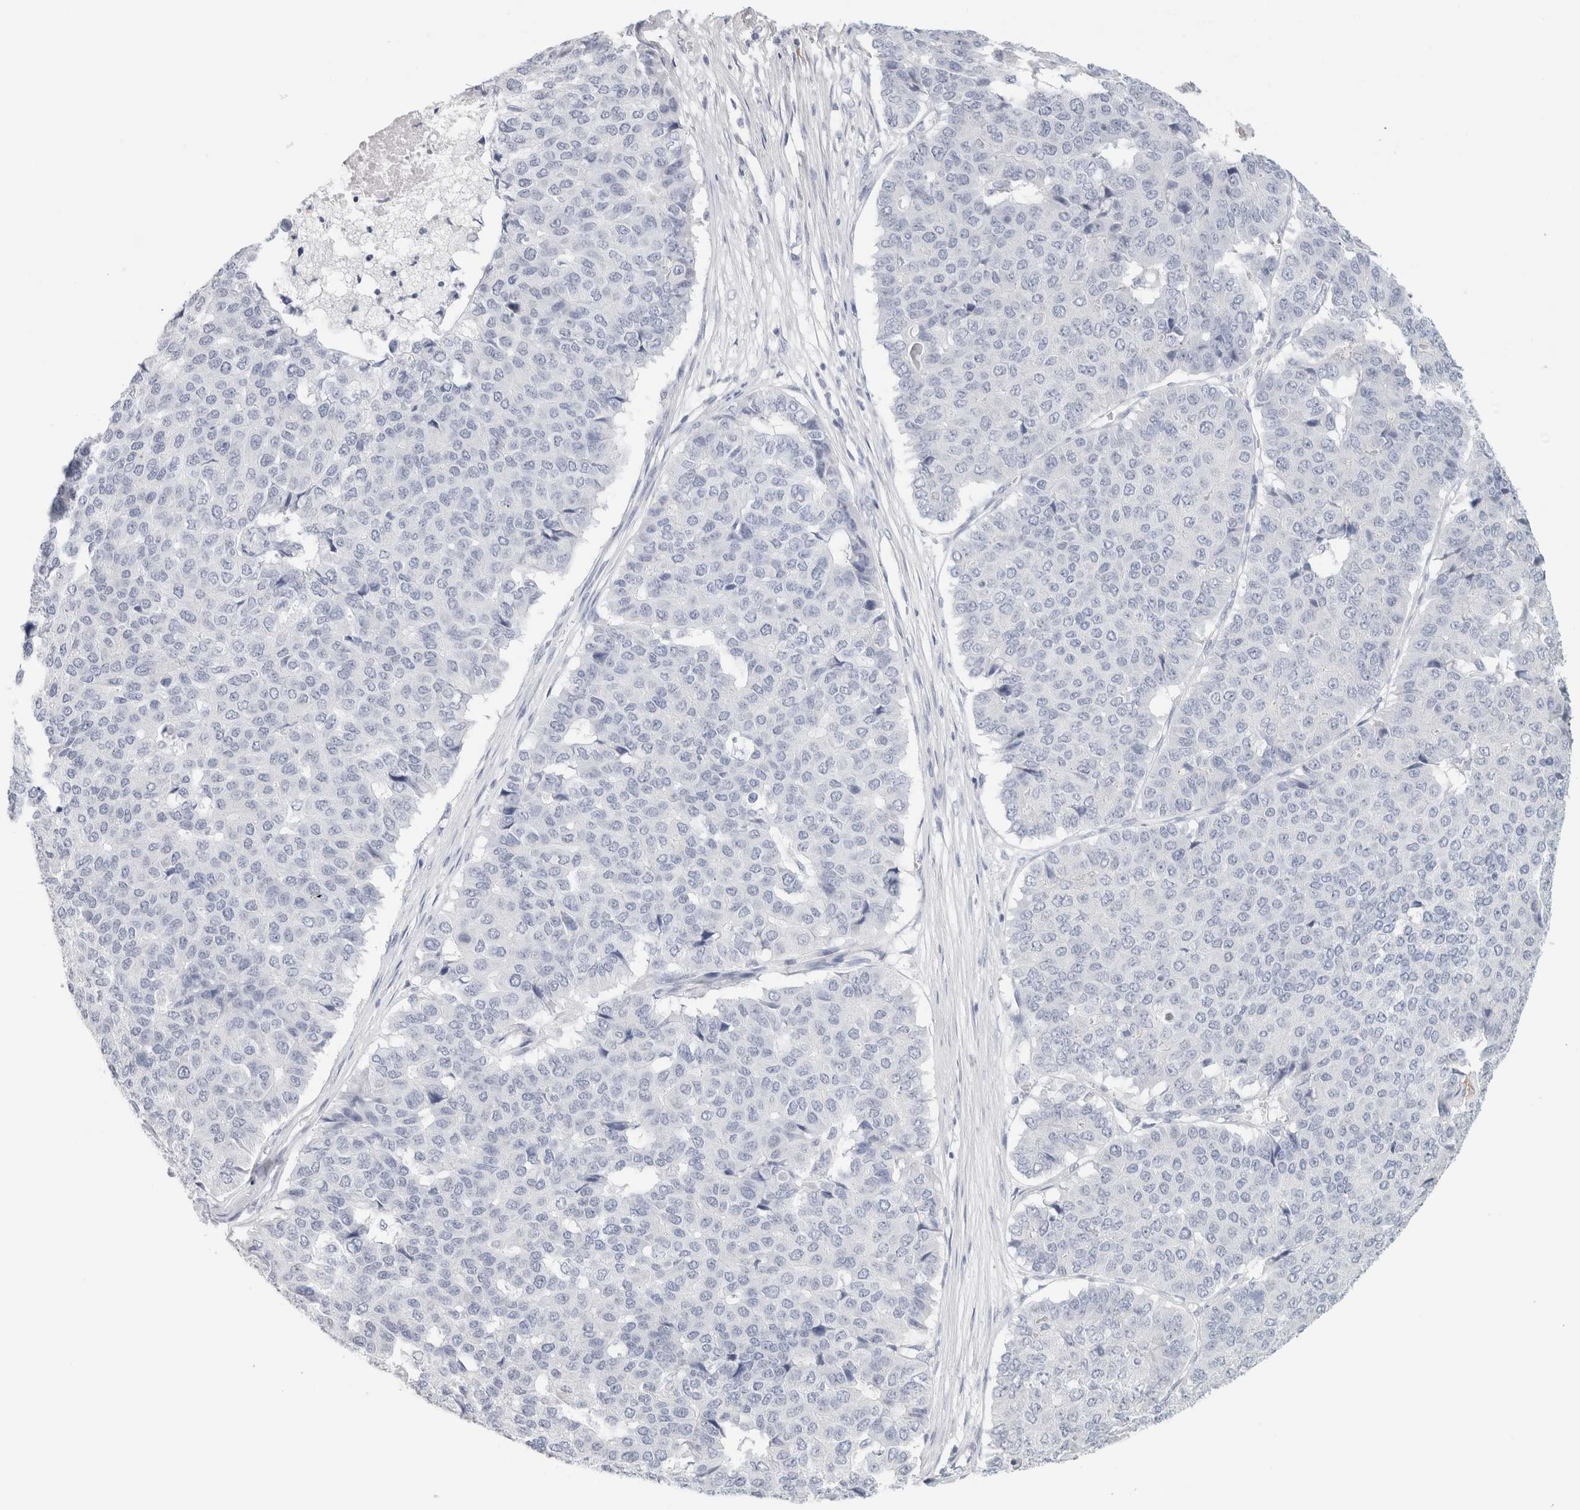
{"staining": {"intensity": "negative", "quantity": "none", "location": "none"}, "tissue": "pancreatic cancer", "cell_type": "Tumor cells", "image_type": "cancer", "snomed": [{"axis": "morphology", "description": "Adenocarcinoma, NOS"}, {"axis": "topography", "description": "Pancreas"}], "caption": "Pancreatic cancer (adenocarcinoma) was stained to show a protein in brown. There is no significant expression in tumor cells. (DAB (3,3'-diaminobenzidine) immunohistochemistry (IHC) visualized using brightfield microscopy, high magnification).", "gene": "IL6", "patient": {"sex": "male", "age": 50}}